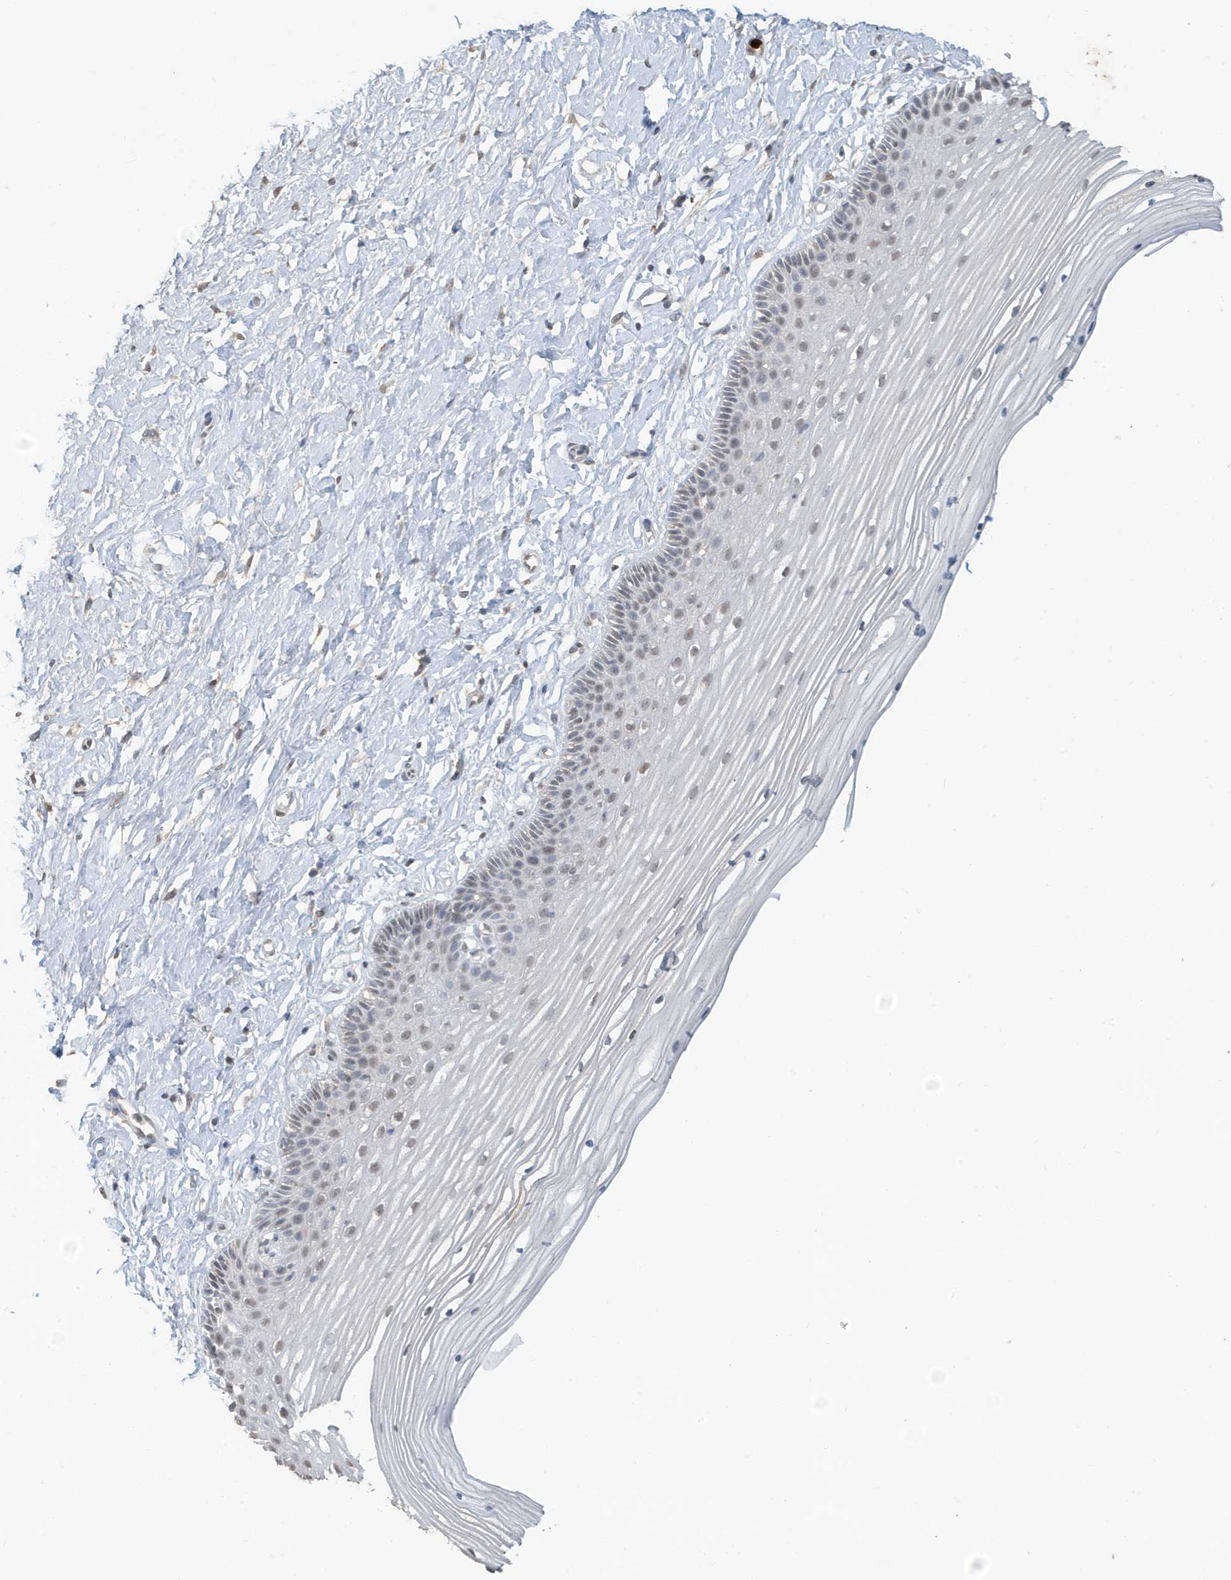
{"staining": {"intensity": "weak", "quantity": "25%-75%", "location": "nuclear"}, "tissue": "vagina", "cell_type": "Squamous epithelial cells", "image_type": "normal", "snomed": [{"axis": "morphology", "description": "Normal tissue, NOS"}, {"axis": "topography", "description": "Vagina"}, {"axis": "topography", "description": "Cervix"}], "caption": "Squamous epithelial cells show low levels of weak nuclear staining in approximately 25%-75% of cells in normal human vagina. (DAB (3,3'-diaminobenzidine) = brown stain, brightfield microscopy at high magnification).", "gene": "DEFA1", "patient": {"sex": "female", "age": 40}}